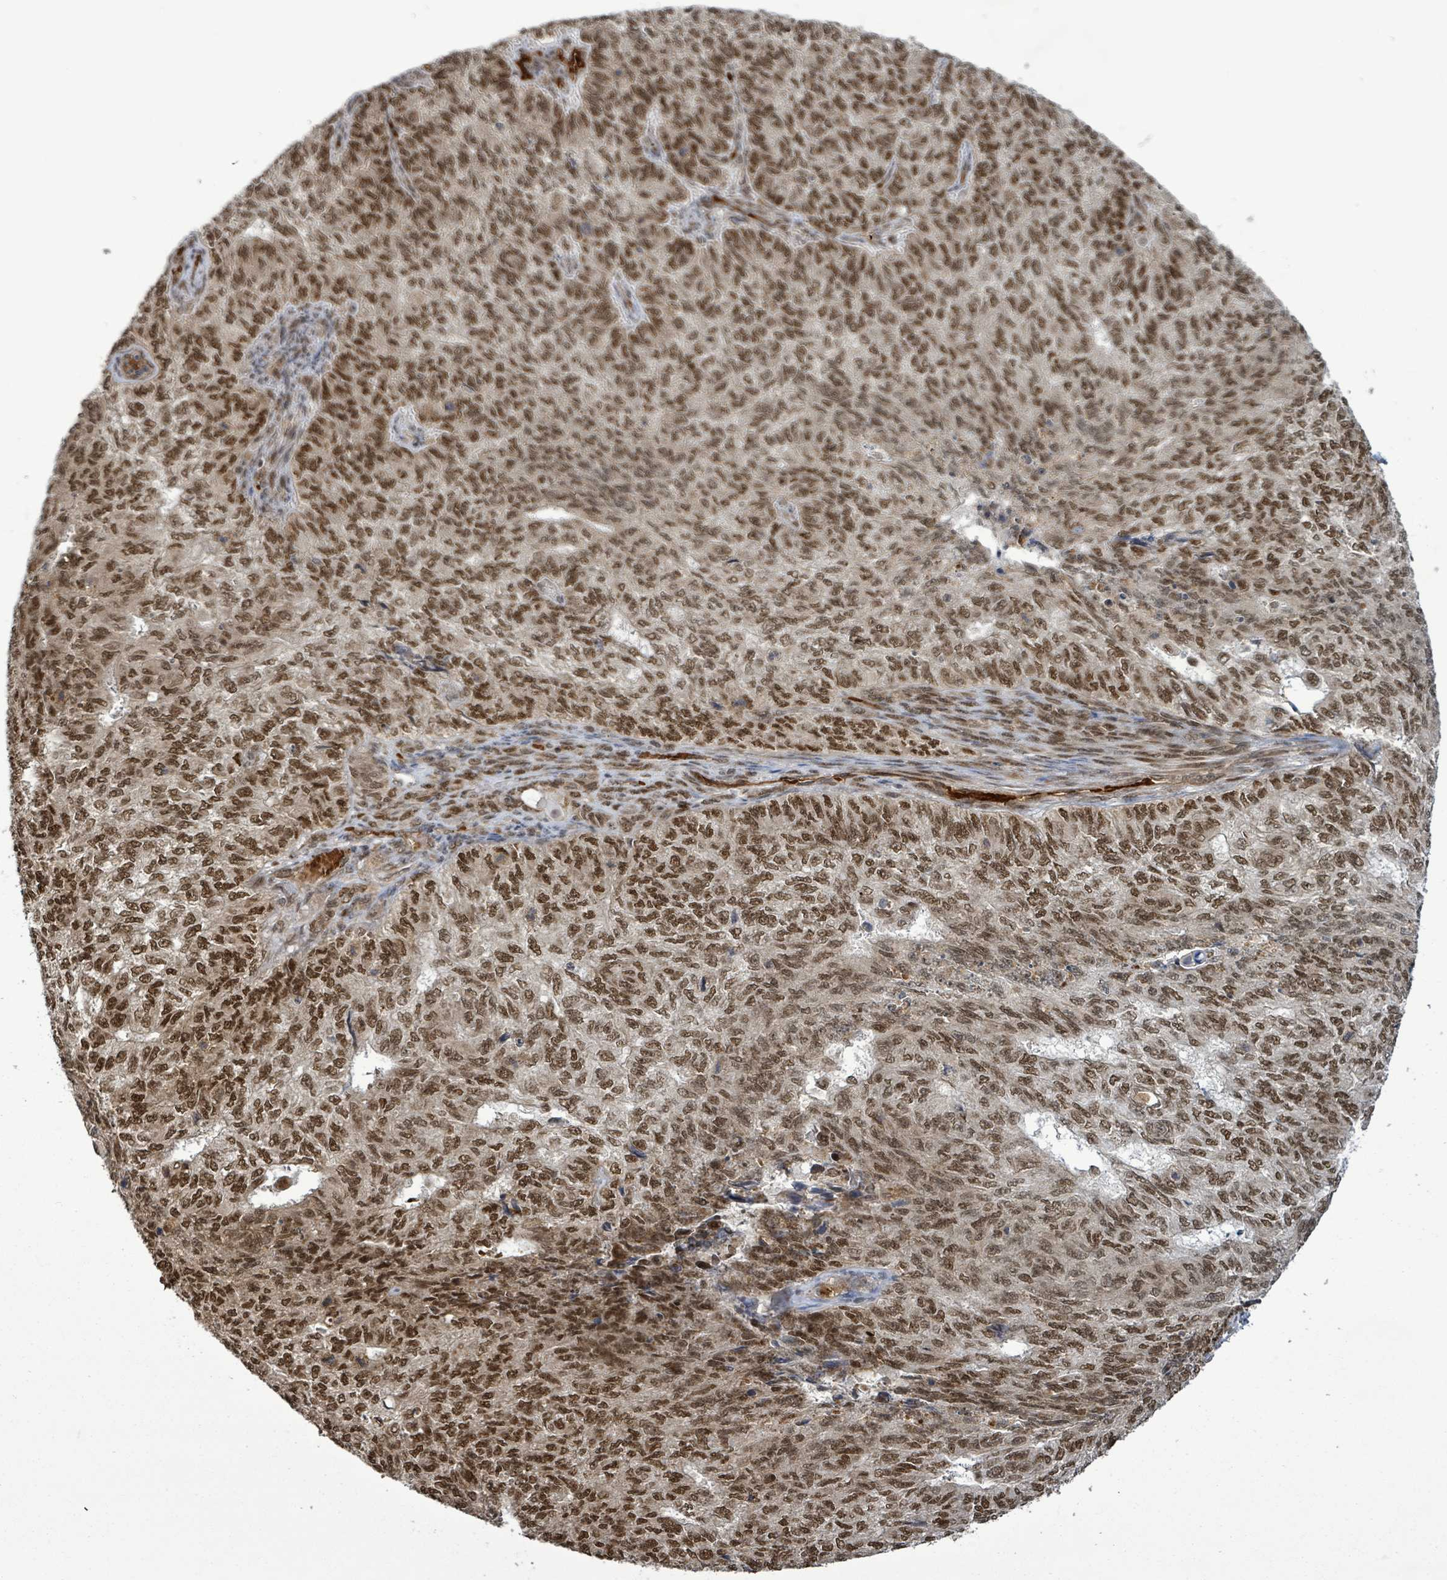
{"staining": {"intensity": "moderate", "quantity": ">75%", "location": "nuclear"}, "tissue": "endometrial cancer", "cell_type": "Tumor cells", "image_type": "cancer", "snomed": [{"axis": "morphology", "description": "Adenocarcinoma, NOS"}, {"axis": "topography", "description": "Endometrium"}], "caption": "Immunohistochemistry (IHC) micrograph of human adenocarcinoma (endometrial) stained for a protein (brown), which reveals medium levels of moderate nuclear expression in approximately >75% of tumor cells.", "gene": "PATZ1", "patient": {"sex": "female", "age": 32}}